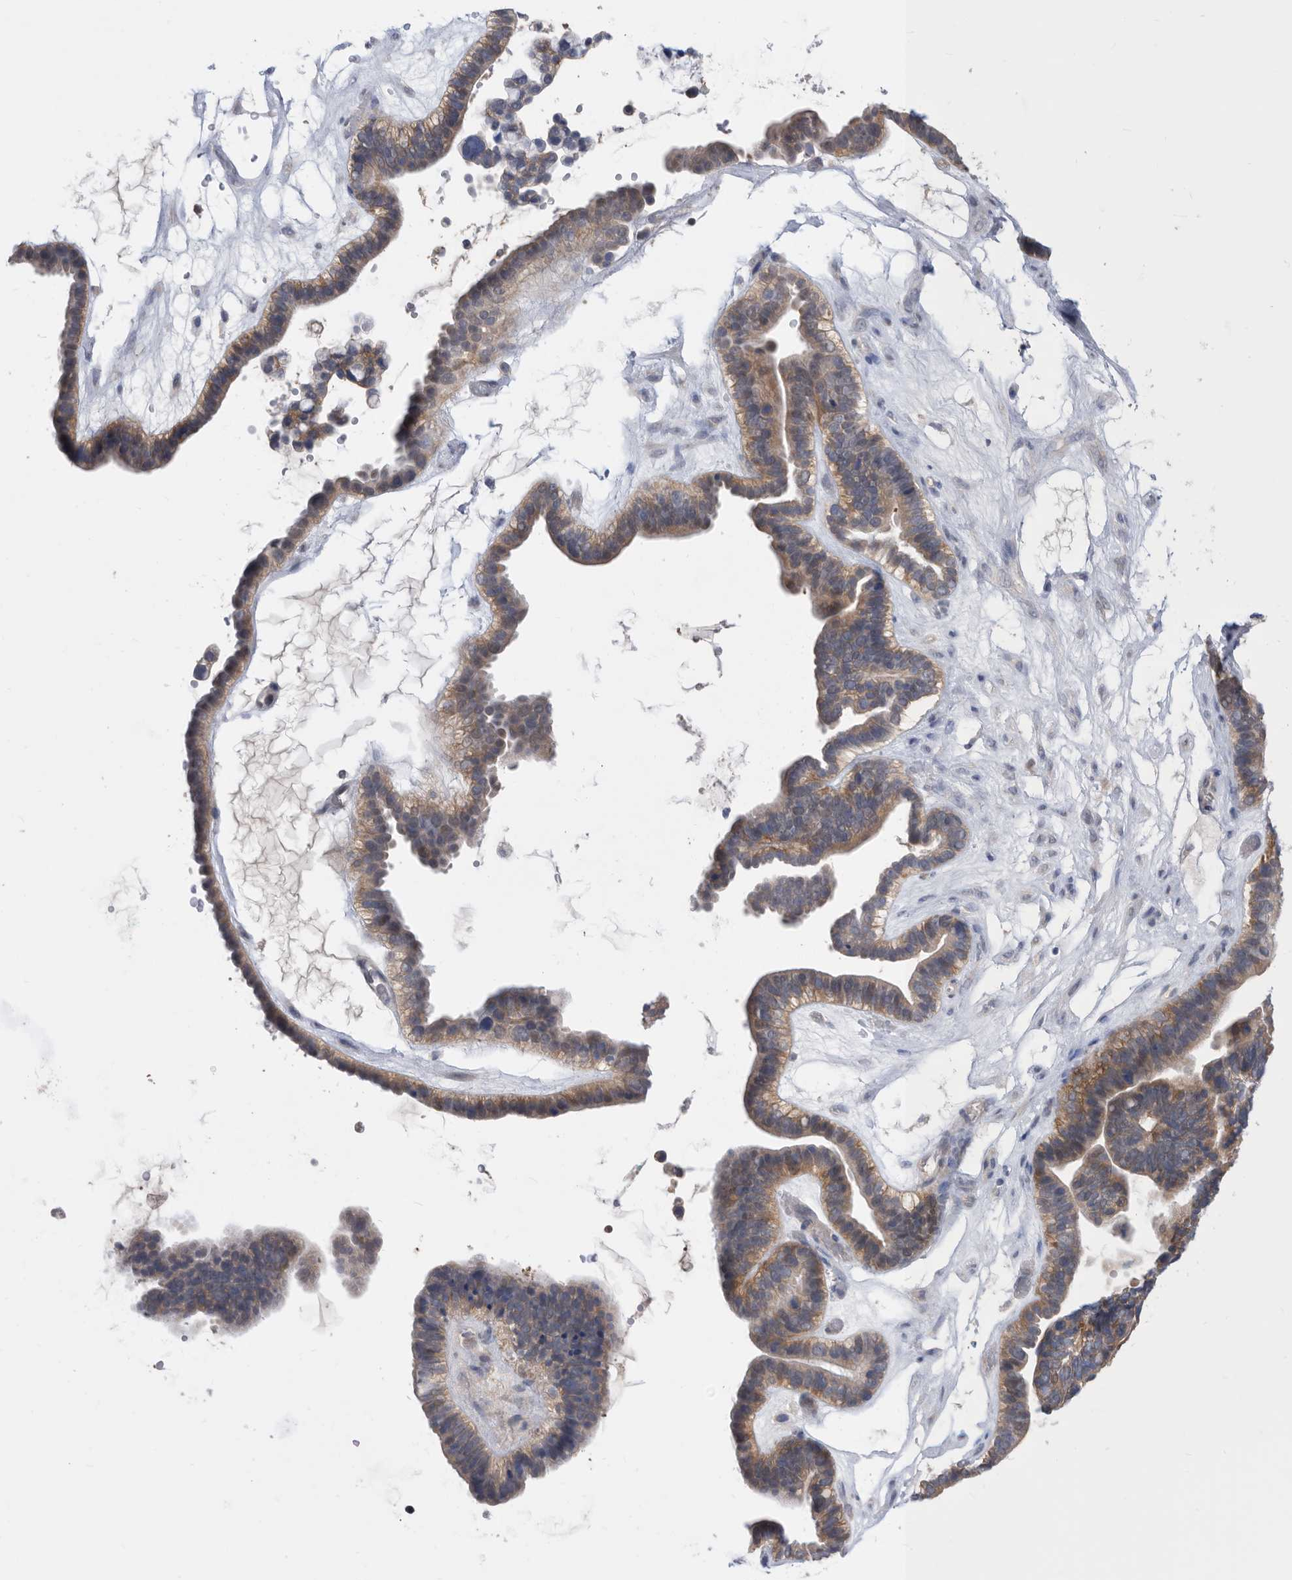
{"staining": {"intensity": "moderate", "quantity": ">75%", "location": "cytoplasmic/membranous"}, "tissue": "ovarian cancer", "cell_type": "Tumor cells", "image_type": "cancer", "snomed": [{"axis": "morphology", "description": "Cystadenocarcinoma, serous, NOS"}, {"axis": "topography", "description": "Ovary"}], "caption": "The histopathology image exhibits a brown stain indicating the presence of a protein in the cytoplasmic/membranous of tumor cells in ovarian cancer.", "gene": "CCT4", "patient": {"sex": "female", "age": 56}}